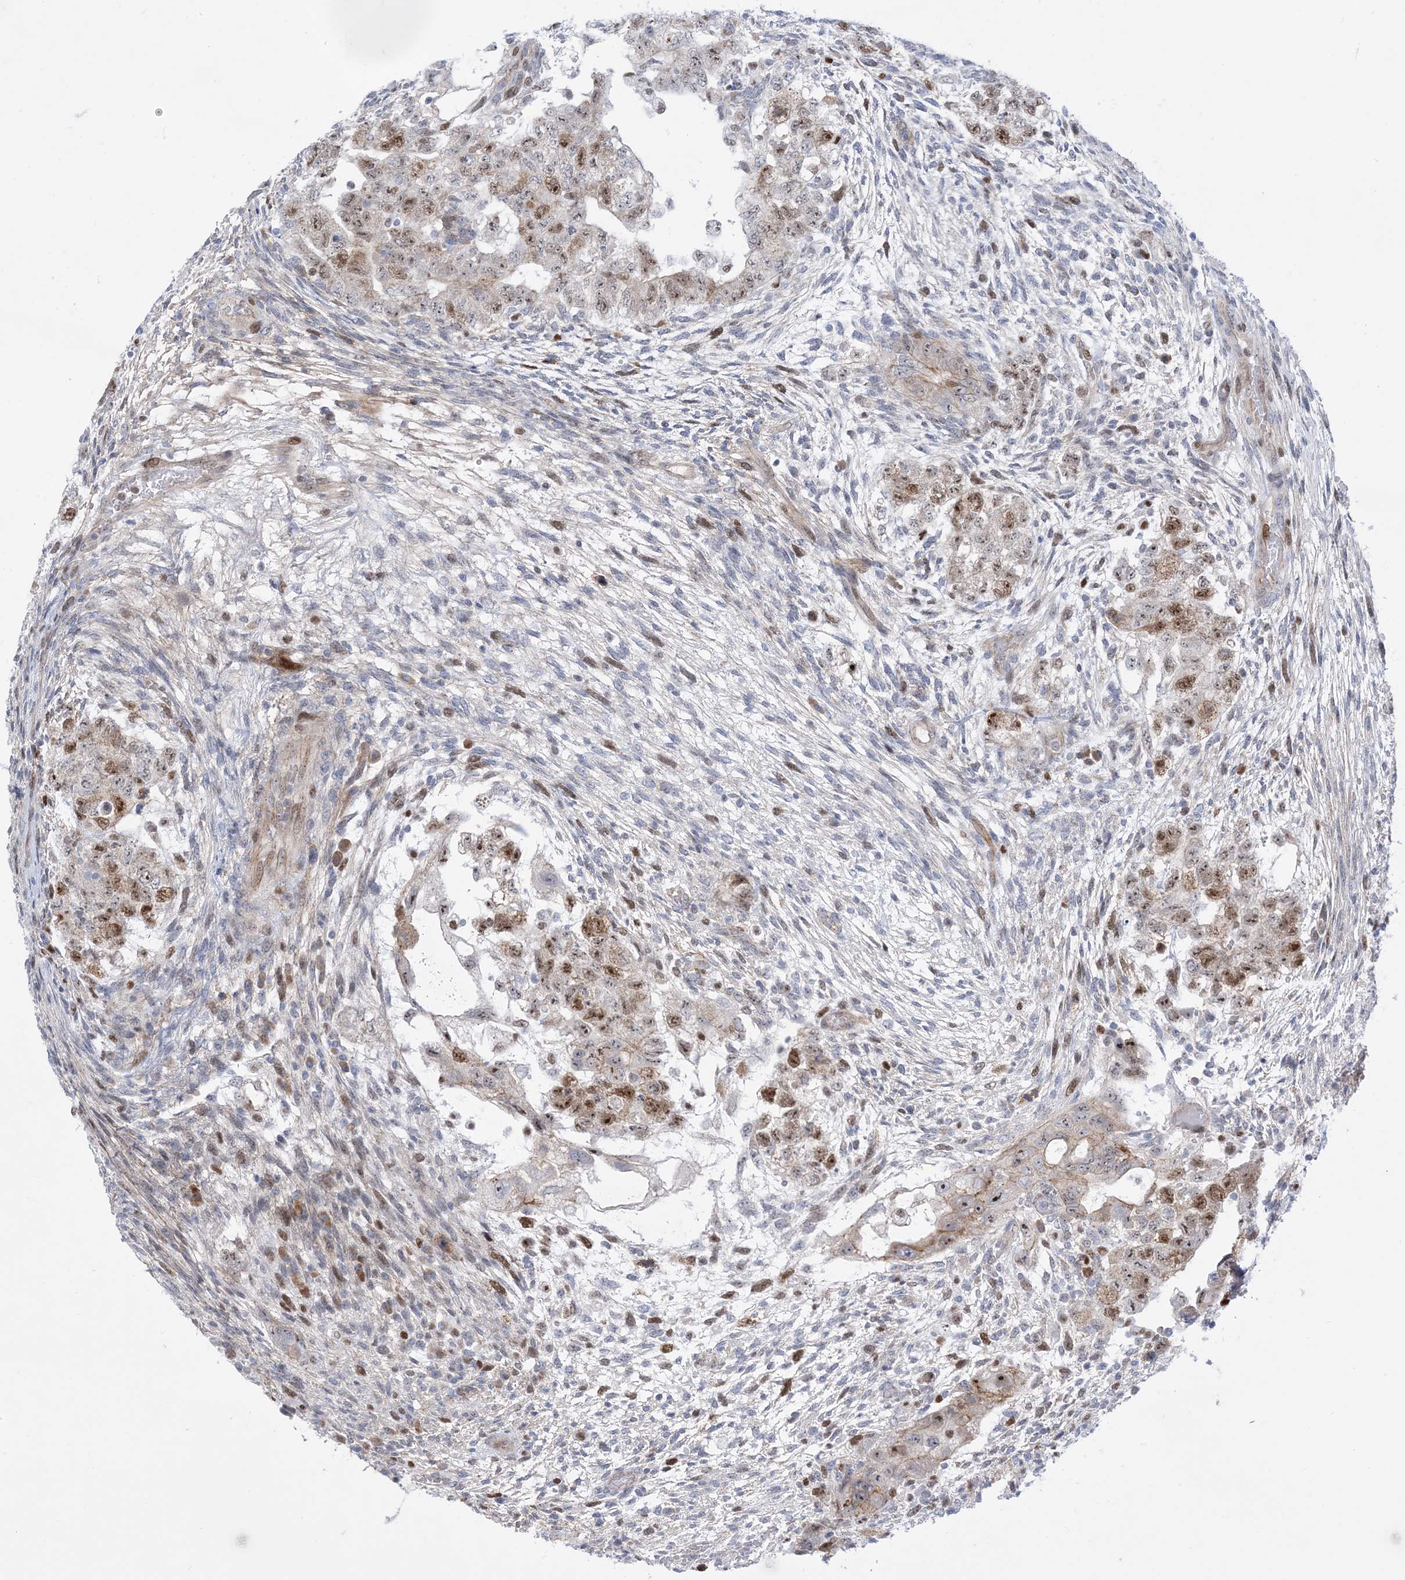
{"staining": {"intensity": "moderate", "quantity": "25%-75%", "location": "nuclear"}, "tissue": "testis cancer", "cell_type": "Tumor cells", "image_type": "cancer", "snomed": [{"axis": "morphology", "description": "Carcinoma, Embryonal, NOS"}, {"axis": "topography", "description": "Testis"}], "caption": "Immunohistochemistry (IHC) image of neoplastic tissue: testis cancer (embryonal carcinoma) stained using immunohistochemistry (IHC) reveals medium levels of moderate protein expression localized specifically in the nuclear of tumor cells, appearing as a nuclear brown color.", "gene": "MARS2", "patient": {"sex": "male", "age": 36}}